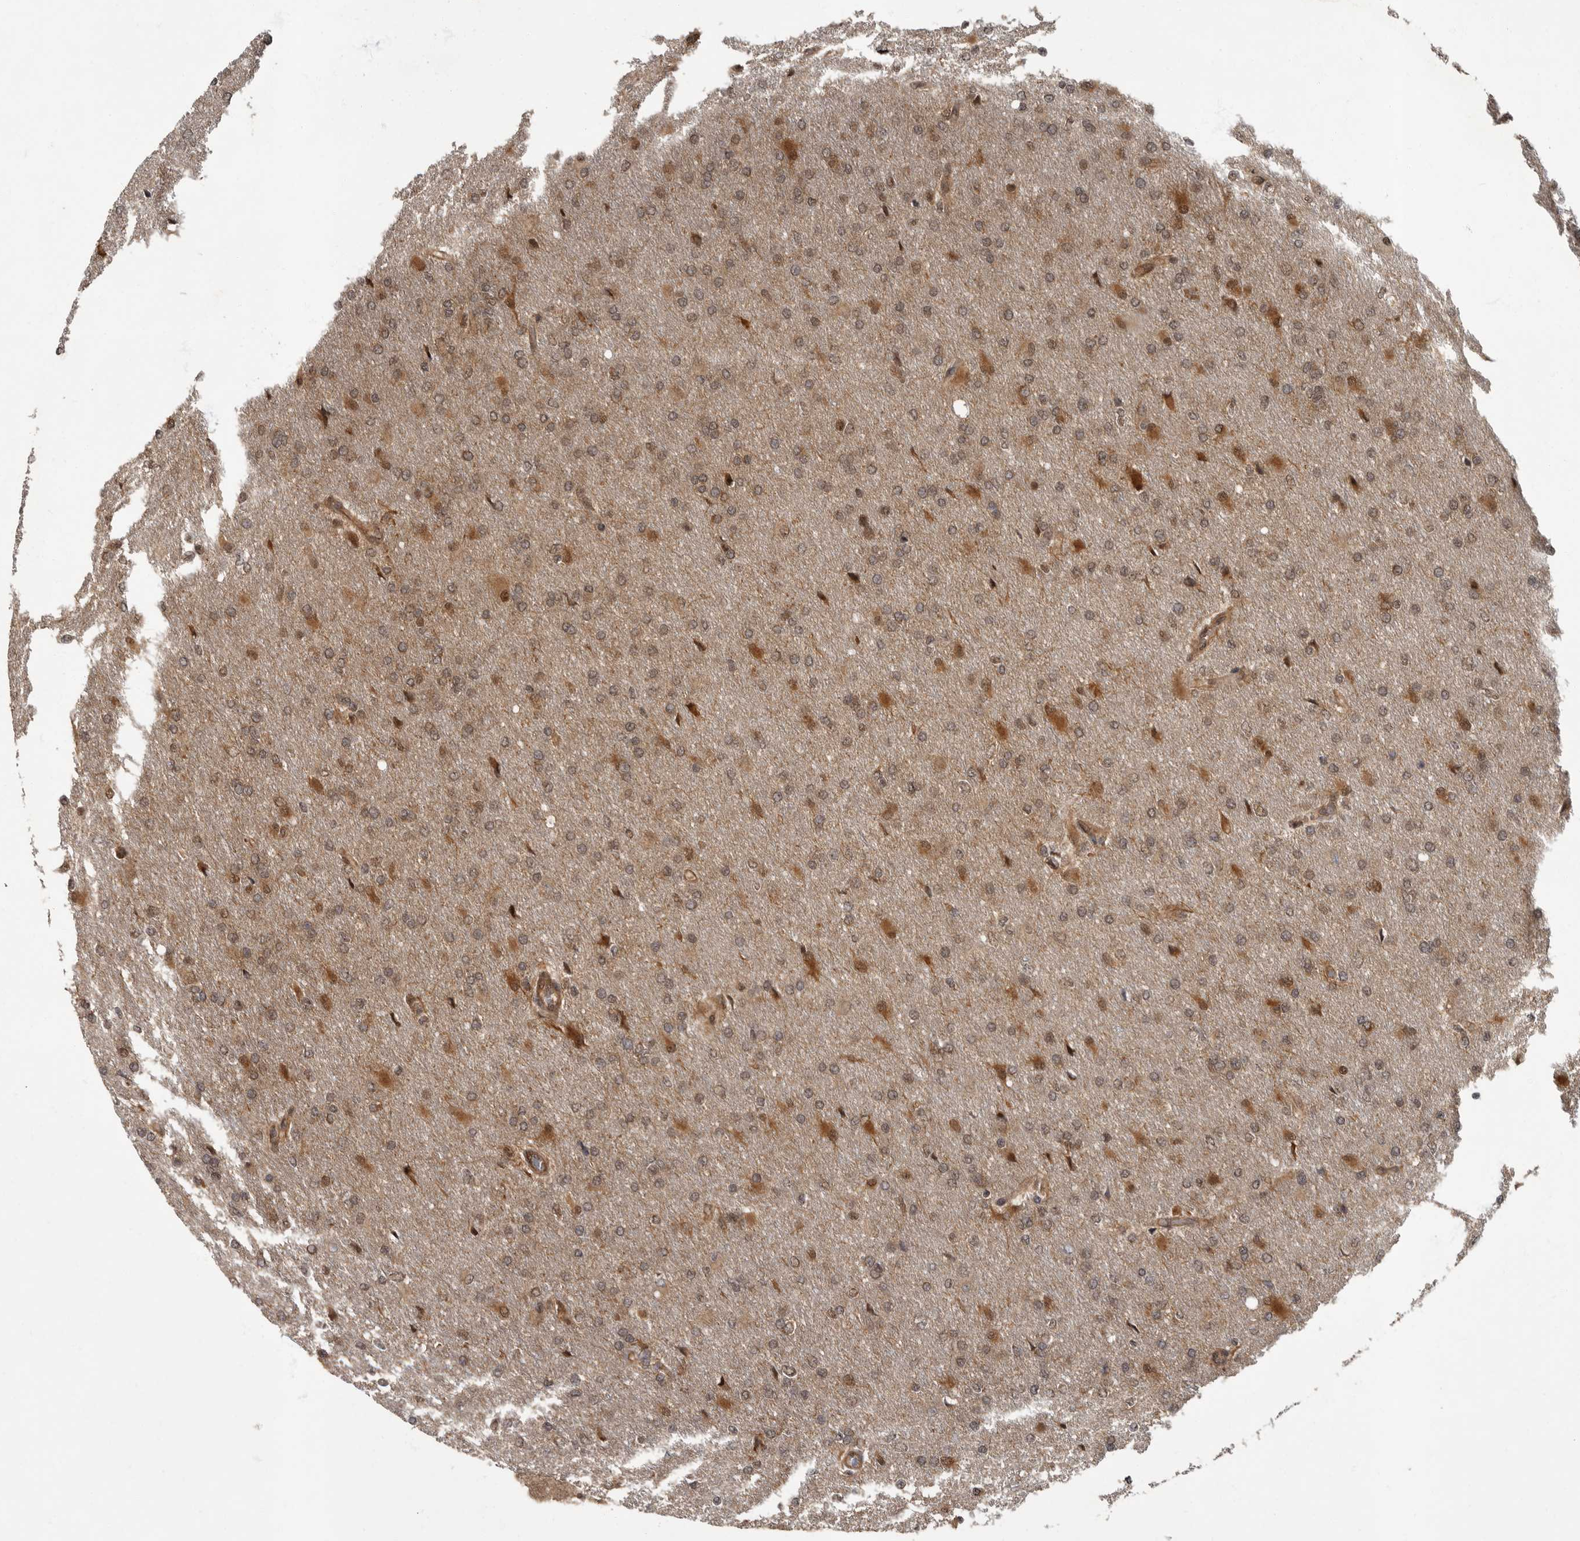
{"staining": {"intensity": "moderate", "quantity": "25%-75%", "location": "cytoplasmic/membranous,nuclear"}, "tissue": "glioma", "cell_type": "Tumor cells", "image_type": "cancer", "snomed": [{"axis": "morphology", "description": "Glioma, malignant, High grade"}, {"axis": "topography", "description": "Cerebral cortex"}], "caption": "This image shows glioma stained with immunohistochemistry to label a protein in brown. The cytoplasmic/membranous and nuclear of tumor cells show moderate positivity for the protein. Nuclei are counter-stained blue.", "gene": "VPS50", "patient": {"sex": "female", "age": 36}}